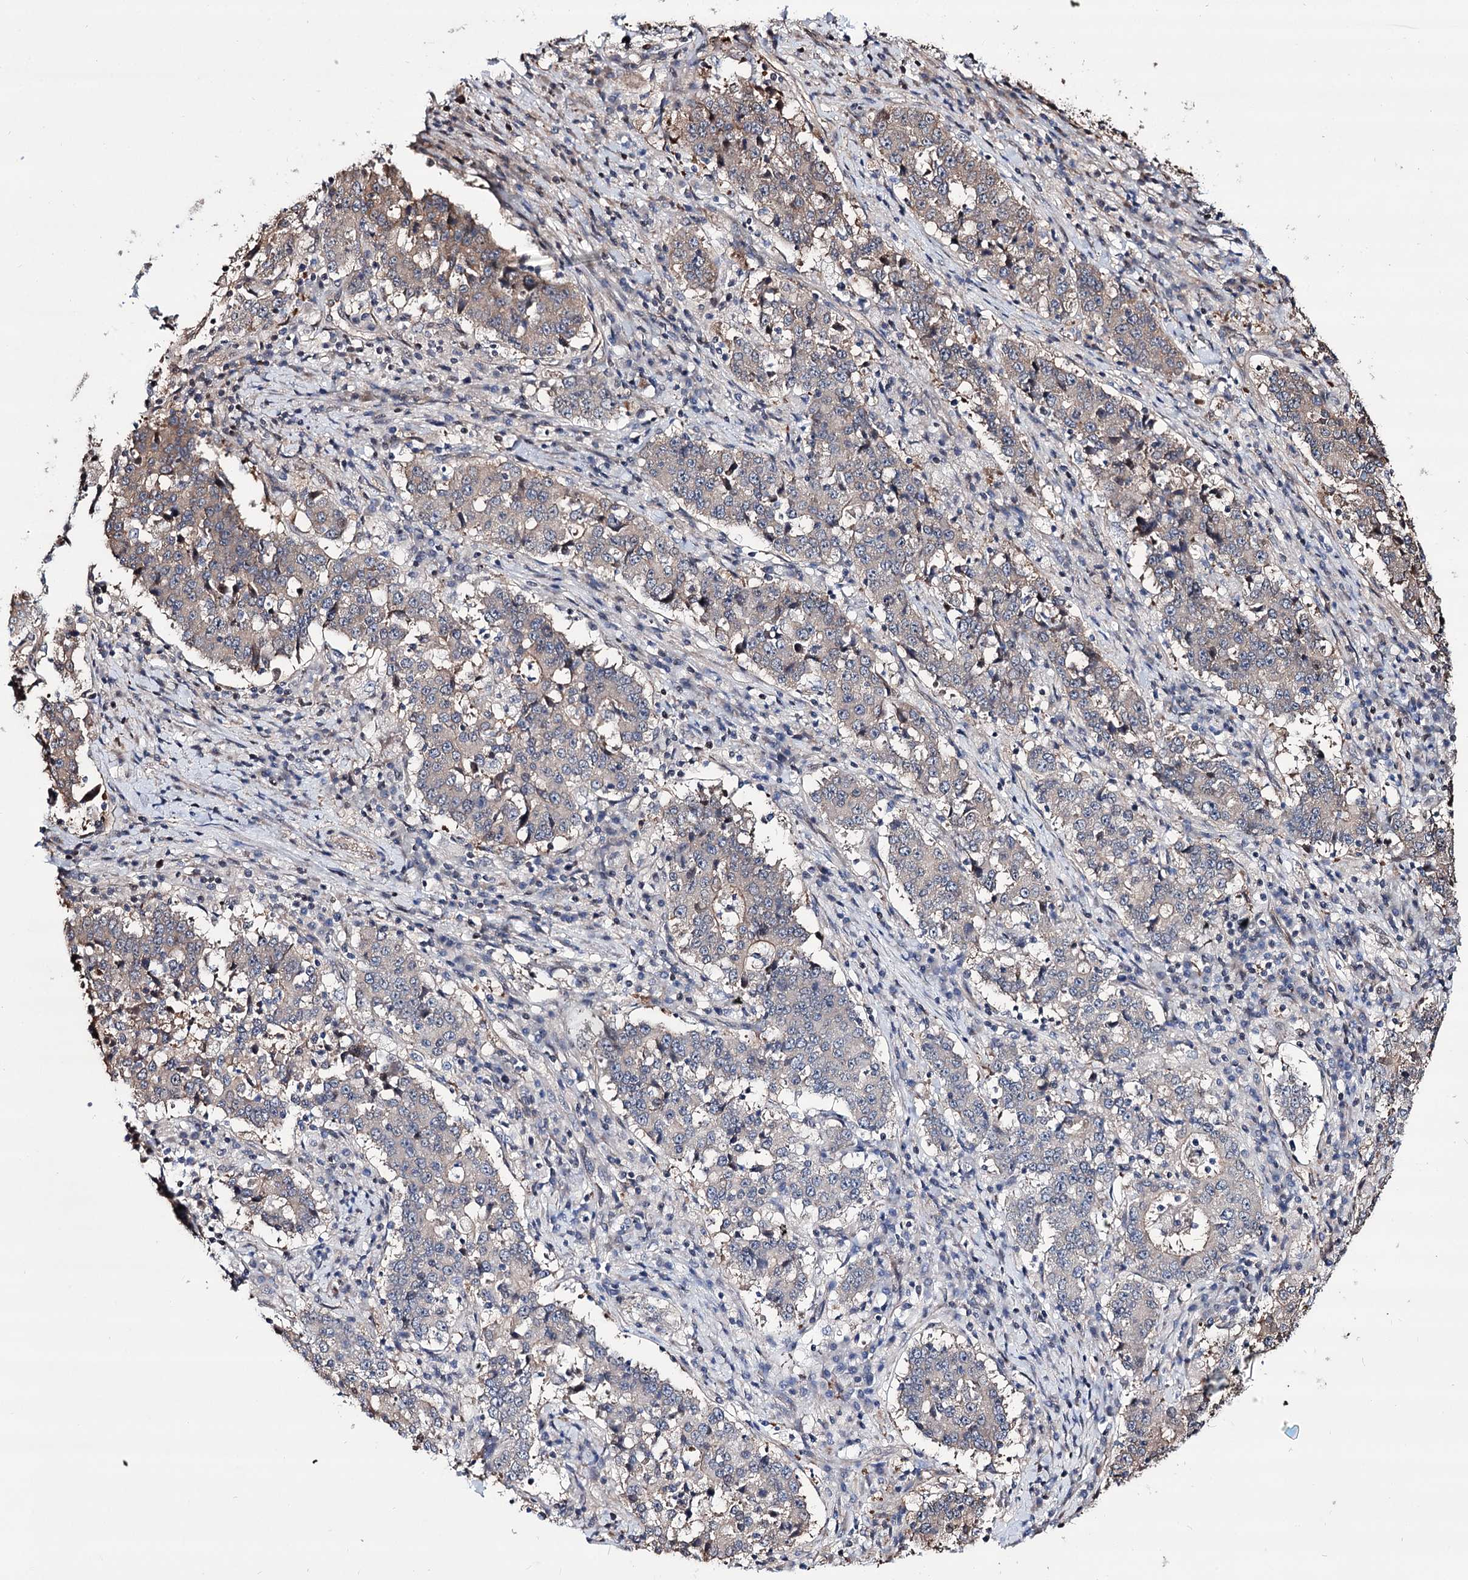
{"staining": {"intensity": "weak", "quantity": "<25%", "location": "cytoplasmic/membranous"}, "tissue": "stomach cancer", "cell_type": "Tumor cells", "image_type": "cancer", "snomed": [{"axis": "morphology", "description": "Adenocarcinoma, NOS"}, {"axis": "topography", "description": "Stomach"}], "caption": "Tumor cells show no significant expression in adenocarcinoma (stomach).", "gene": "CHMP7", "patient": {"sex": "male", "age": 59}}